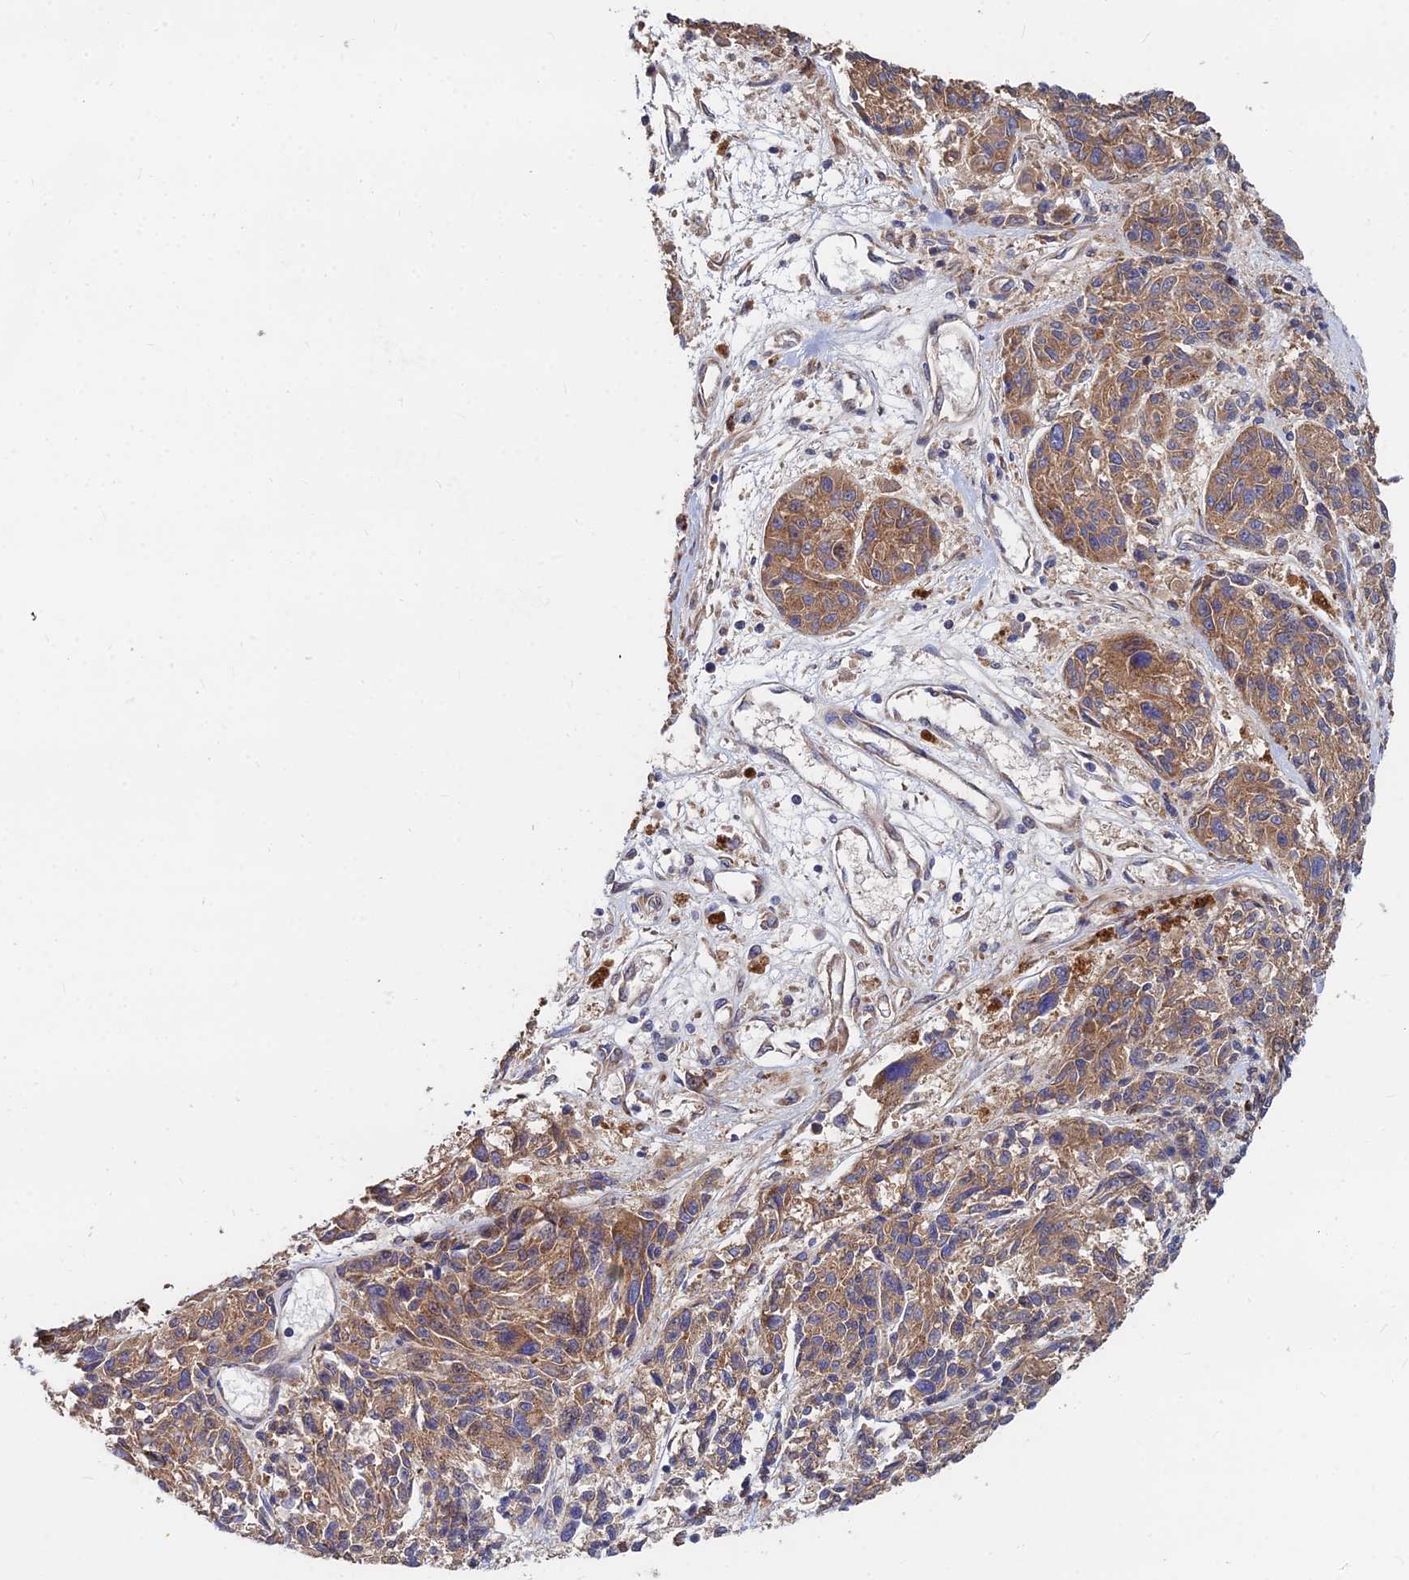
{"staining": {"intensity": "moderate", "quantity": ">75%", "location": "cytoplasmic/membranous"}, "tissue": "melanoma", "cell_type": "Tumor cells", "image_type": "cancer", "snomed": [{"axis": "morphology", "description": "Malignant melanoma, NOS"}, {"axis": "topography", "description": "Skin"}], "caption": "This micrograph reveals malignant melanoma stained with immunohistochemistry to label a protein in brown. The cytoplasmic/membranous of tumor cells show moderate positivity for the protein. Nuclei are counter-stained blue.", "gene": "CCZ1", "patient": {"sex": "male", "age": 53}}